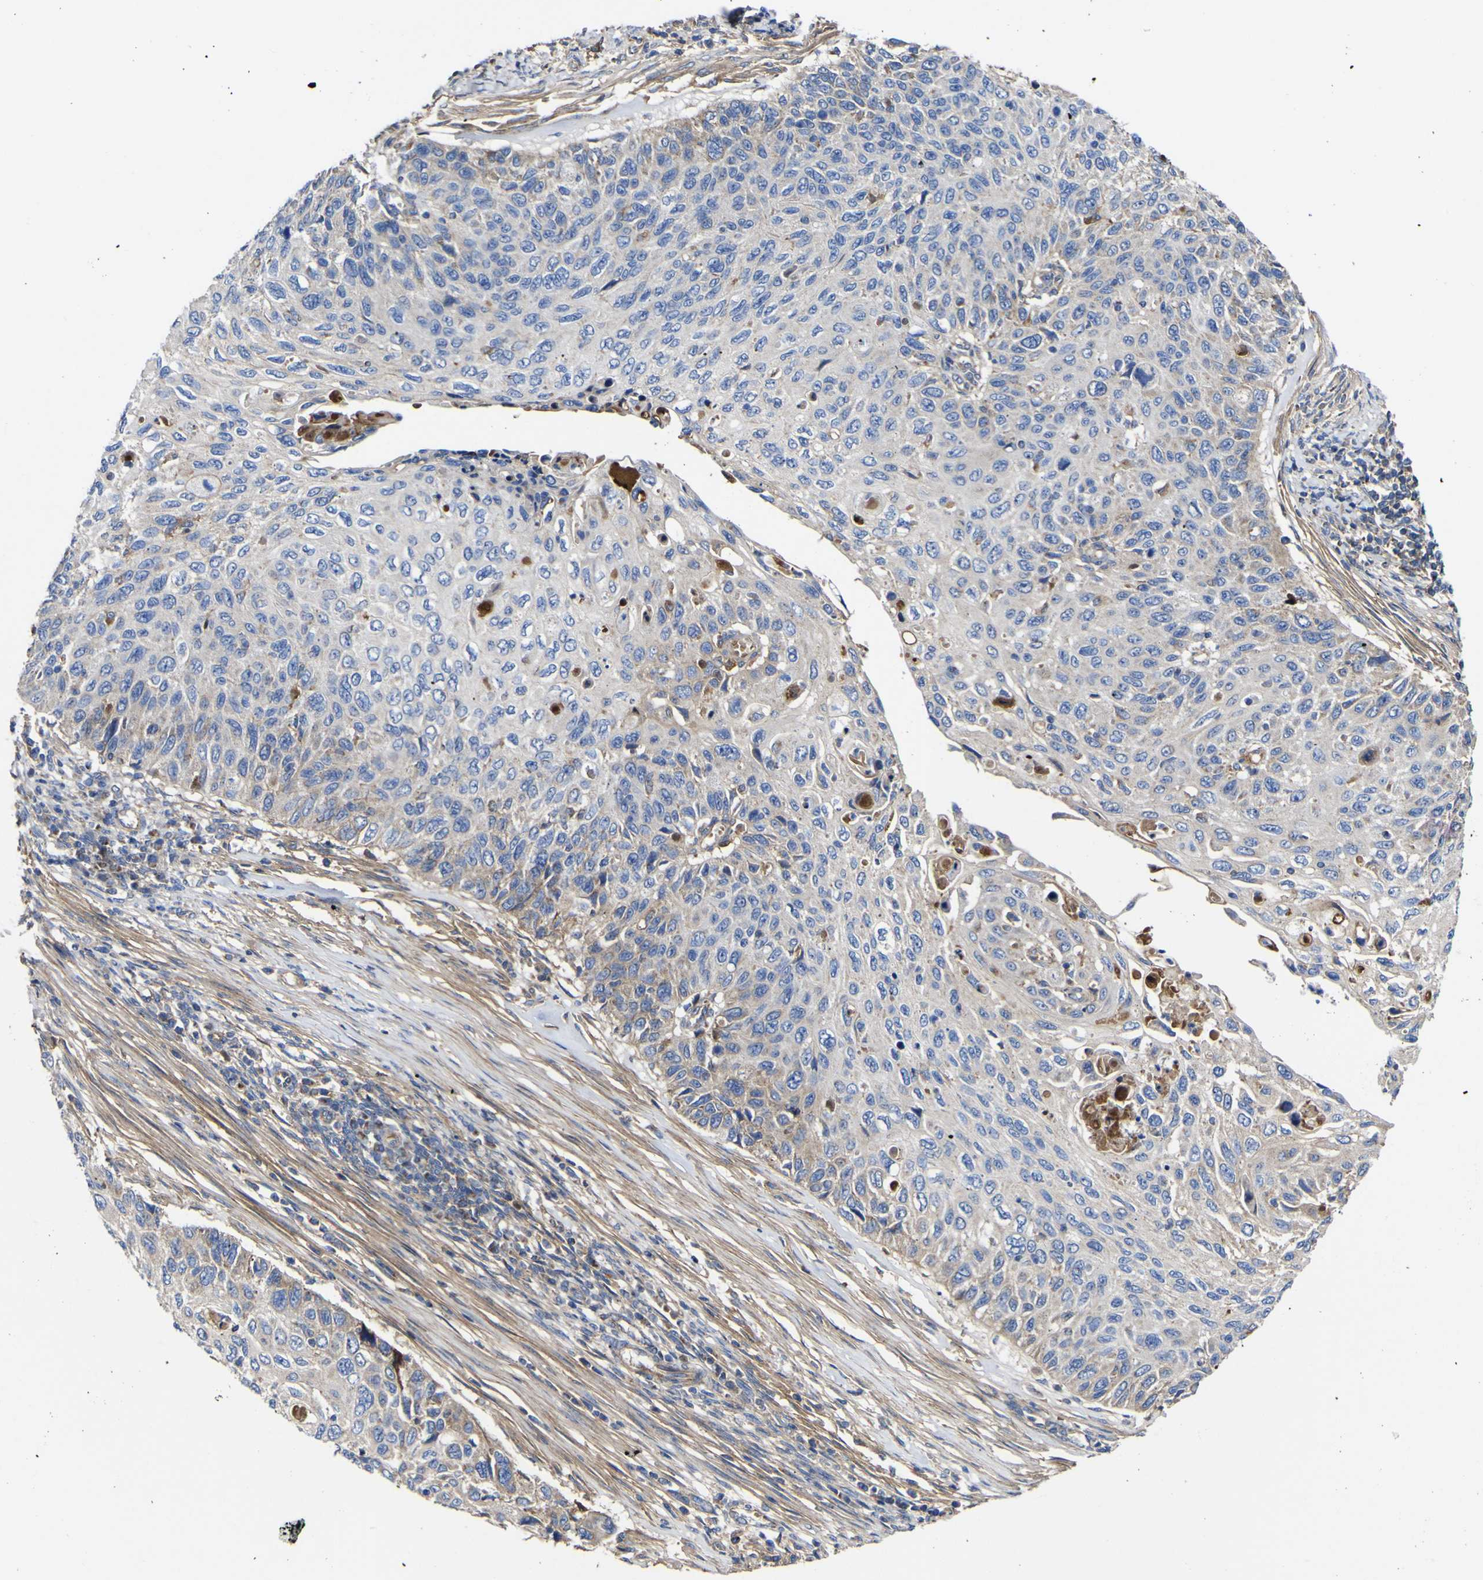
{"staining": {"intensity": "weak", "quantity": "<25%", "location": "cytoplasmic/membranous"}, "tissue": "cervical cancer", "cell_type": "Tumor cells", "image_type": "cancer", "snomed": [{"axis": "morphology", "description": "Squamous cell carcinoma, NOS"}, {"axis": "topography", "description": "Cervix"}], "caption": "Cervical cancer stained for a protein using immunohistochemistry (IHC) reveals no staining tumor cells.", "gene": "CCDC90B", "patient": {"sex": "female", "age": 70}}